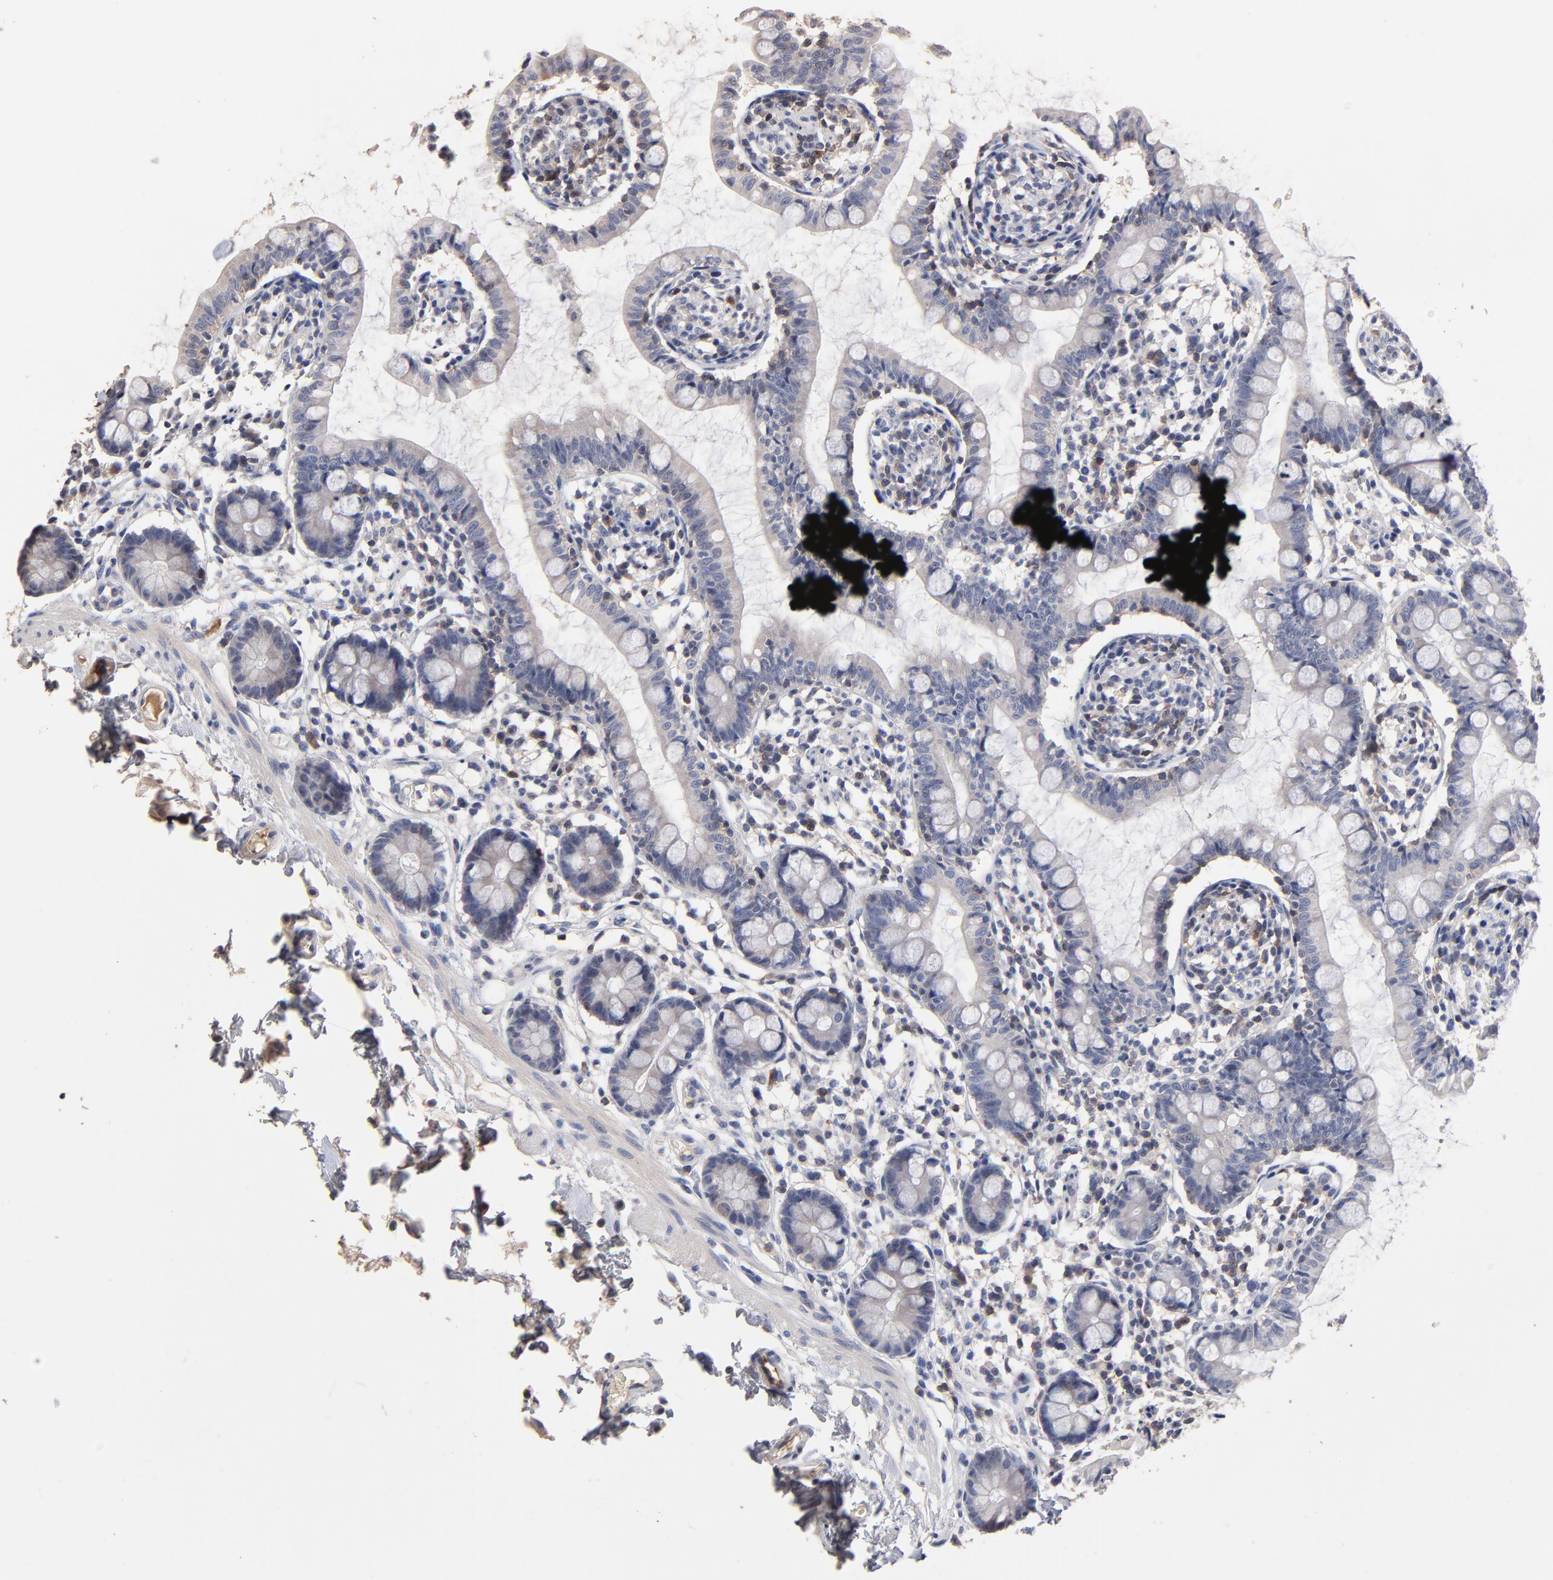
{"staining": {"intensity": "negative", "quantity": "none", "location": "none"}, "tissue": "small intestine", "cell_type": "Glandular cells", "image_type": "normal", "snomed": [{"axis": "morphology", "description": "Normal tissue, NOS"}, {"axis": "topography", "description": "Small intestine"}], "caption": "Unremarkable small intestine was stained to show a protein in brown. There is no significant expression in glandular cells. (DAB IHC with hematoxylin counter stain).", "gene": "TRAT1", "patient": {"sex": "female", "age": 61}}